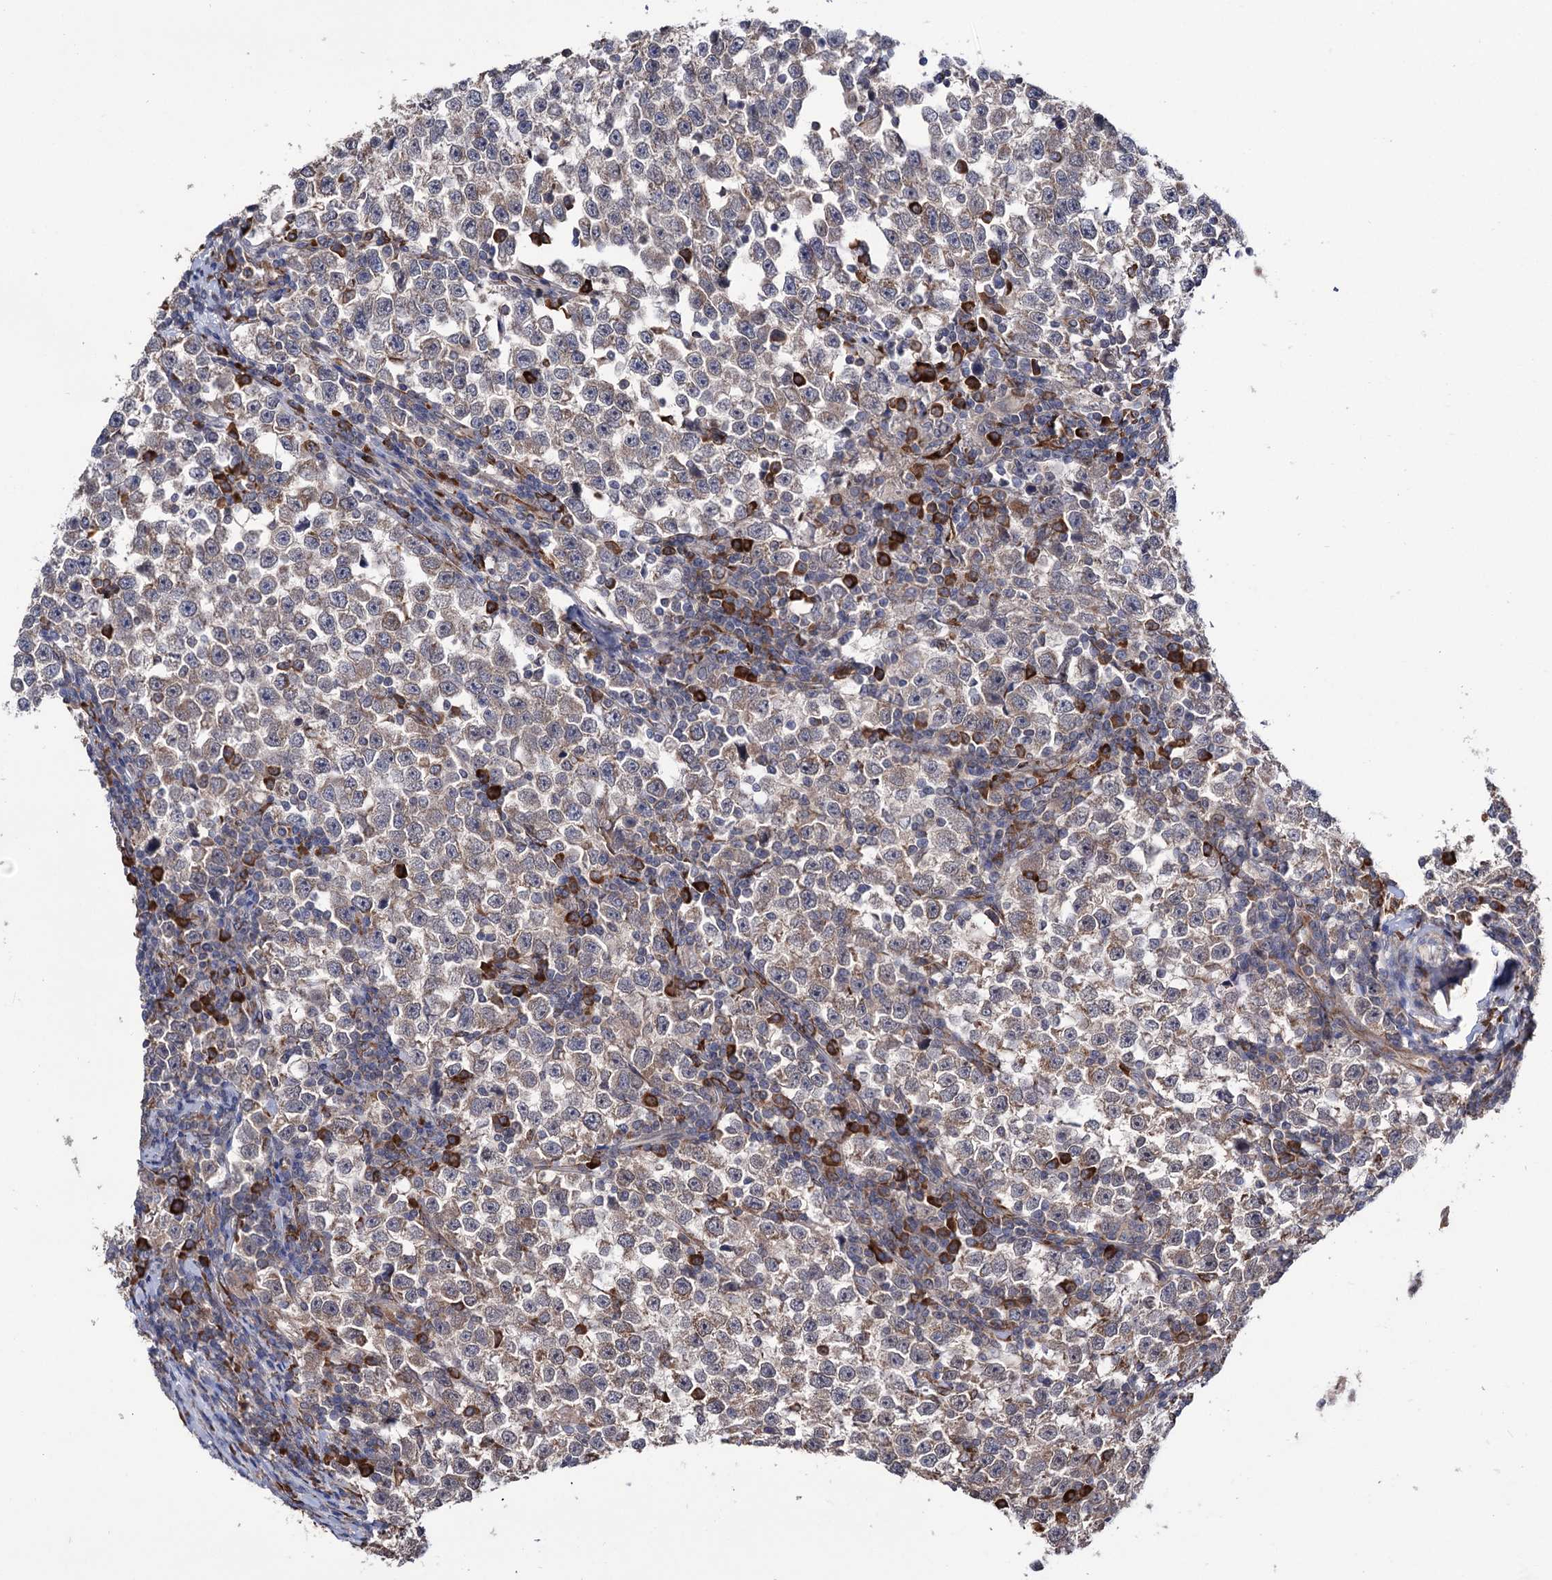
{"staining": {"intensity": "weak", "quantity": "25%-75%", "location": "cytoplasmic/membranous"}, "tissue": "testis cancer", "cell_type": "Tumor cells", "image_type": "cancer", "snomed": [{"axis": "morphology", "description": "Normal tissue, NOS"}, {"axis": "morphology", "description": "Seminoma, NOS"}, {"axis": "topography", "description": "Testis"}], "caption": "Human seminoma (testis) stained with a brown dye shows weak cytoplasmic/membranous positive positivity in approximately 25%-75% of tumor cells.", "gene": "CDAN1", "patient": {"sex": "male", "age": 43}}